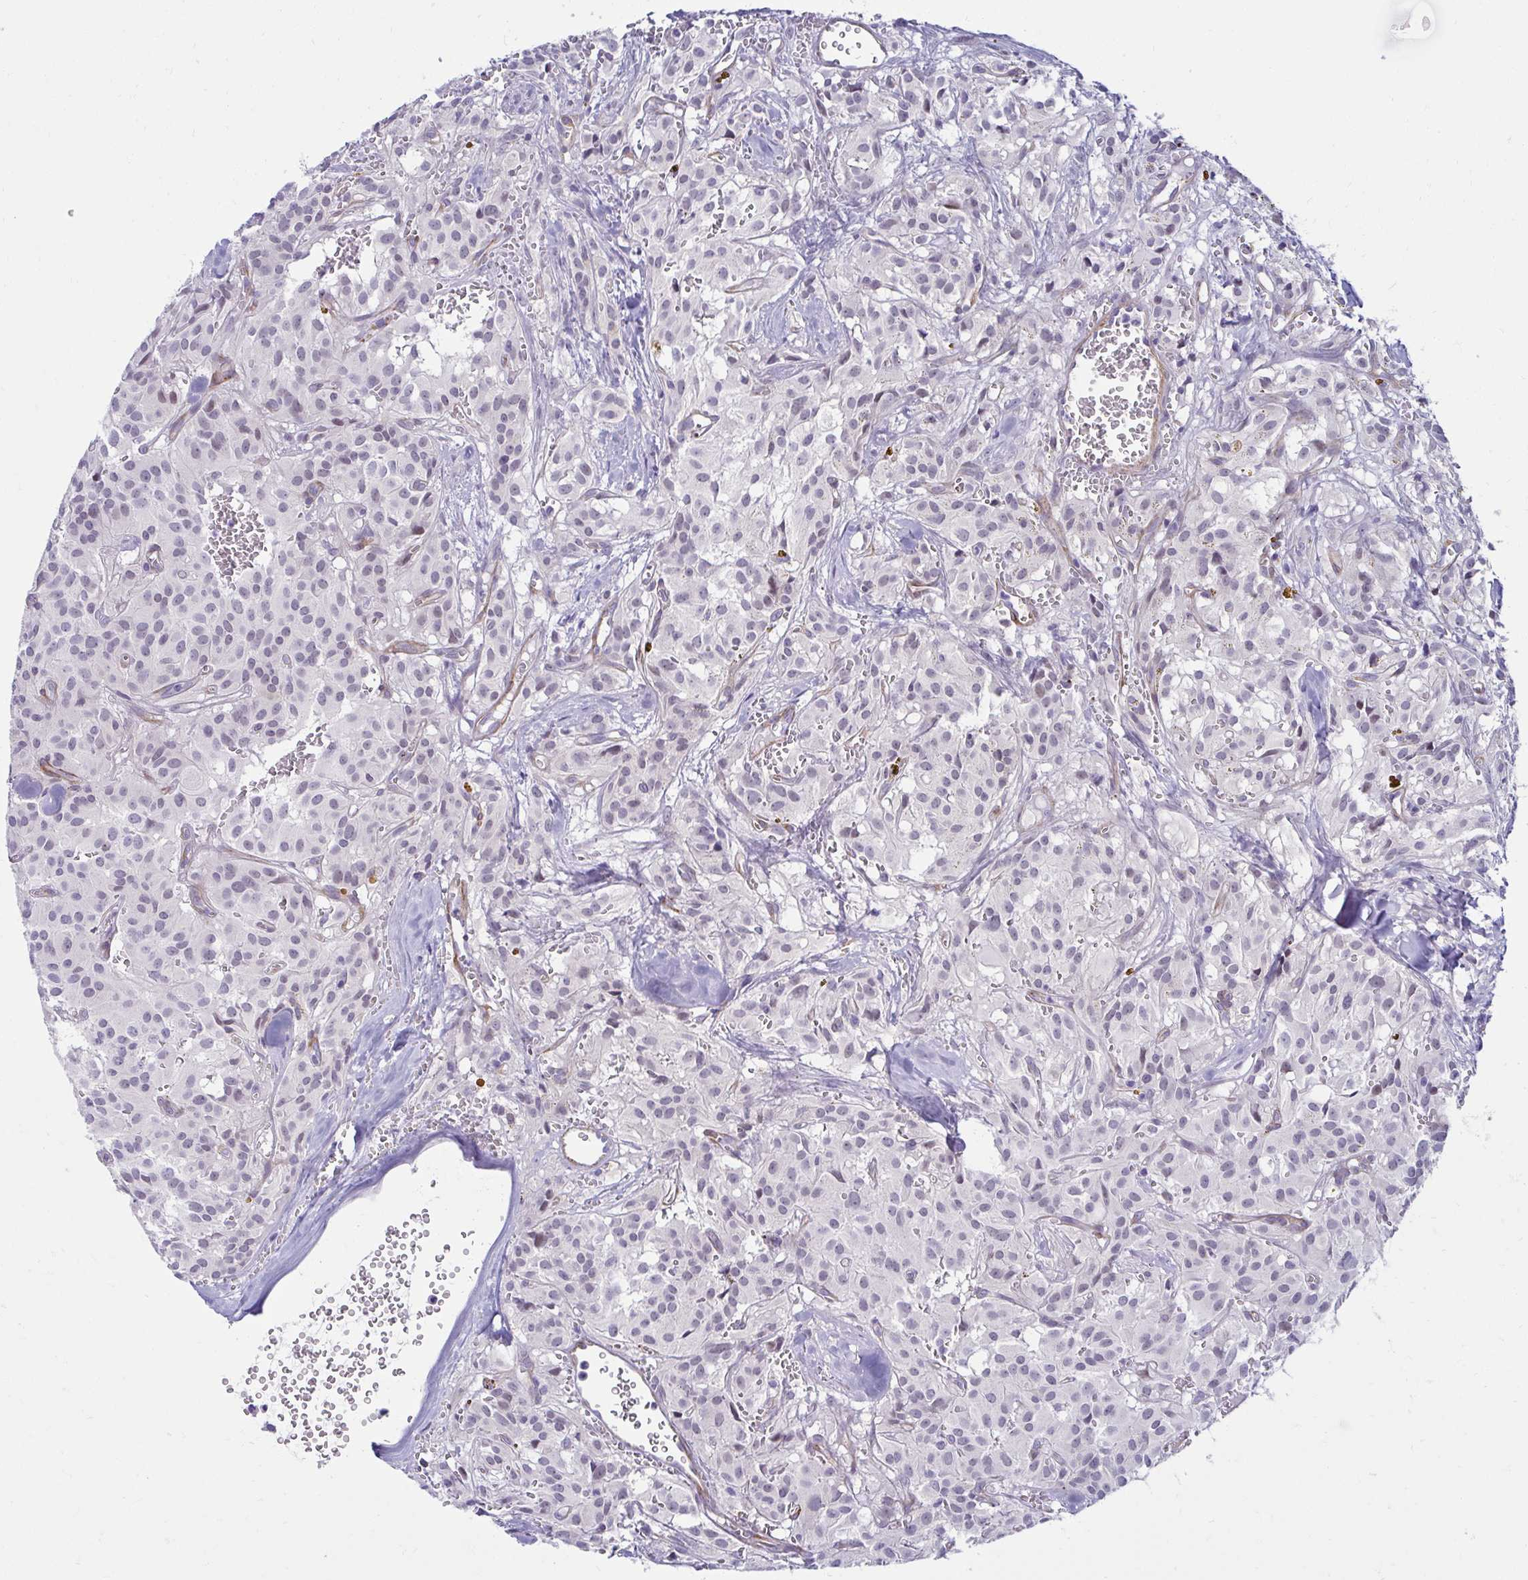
{"staining": {"intensity": "negative", "quantity": "none", "location": "none"}, "tissue": "glioma", "cell_type": "Tumor cells", "image_type": "cancer", "snomed": [{"axis": "morphology", "description": "Glioma, malignant, Low grade"}, {"axis": "topography", "description": "Brain"}], "caption": "Histopathology image shows no protein positivity in tumor cells of glioma tissue. (DAB immunohistochemistry (IHC), high magnification).", "gene": "ANKRD62", "patient": {"sex": "male", "age": 42}}